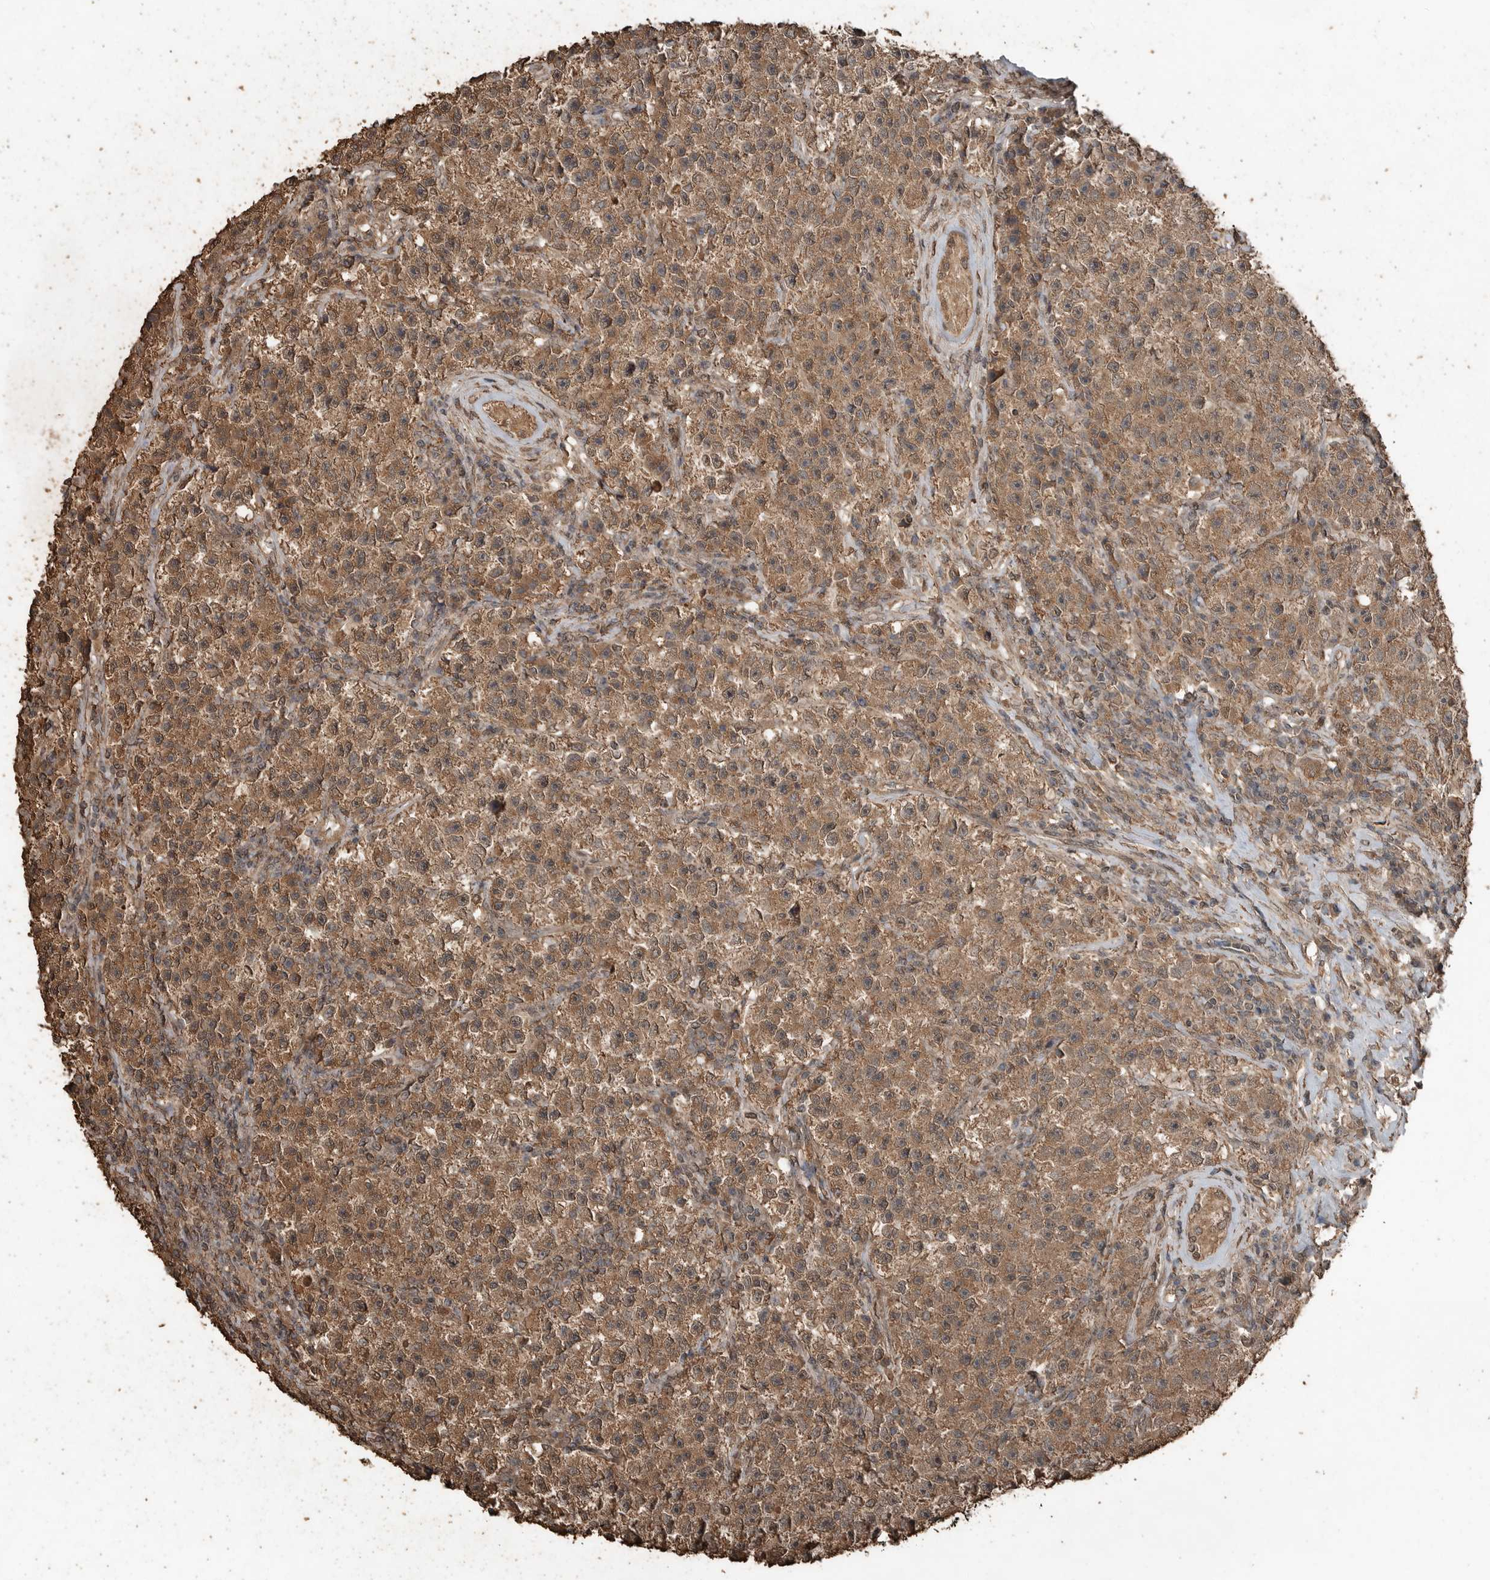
{"staining": {"intensity": "moderate", "quantity": ">75%", "location": "cytoplasmic/membranous"}, "tissue": "testis cancer", "cell_type": "Tumor cells", "image_type": "cancer", "snomed": [{"axis": "morphology", "description": "Seminoma, NOS"}, {"axis": "topography", "description": "Testis"}], "caption": "High-power microscopy captured an immunohistochemistry (IHC) photomicrograph of testis cancer (seminoma), revealing moderate cytoplasmic/membranous positivity in approximately >75% of tumor cells.", "gene": "BLZF1", "patient": {"sex": "male", "age": 22}}